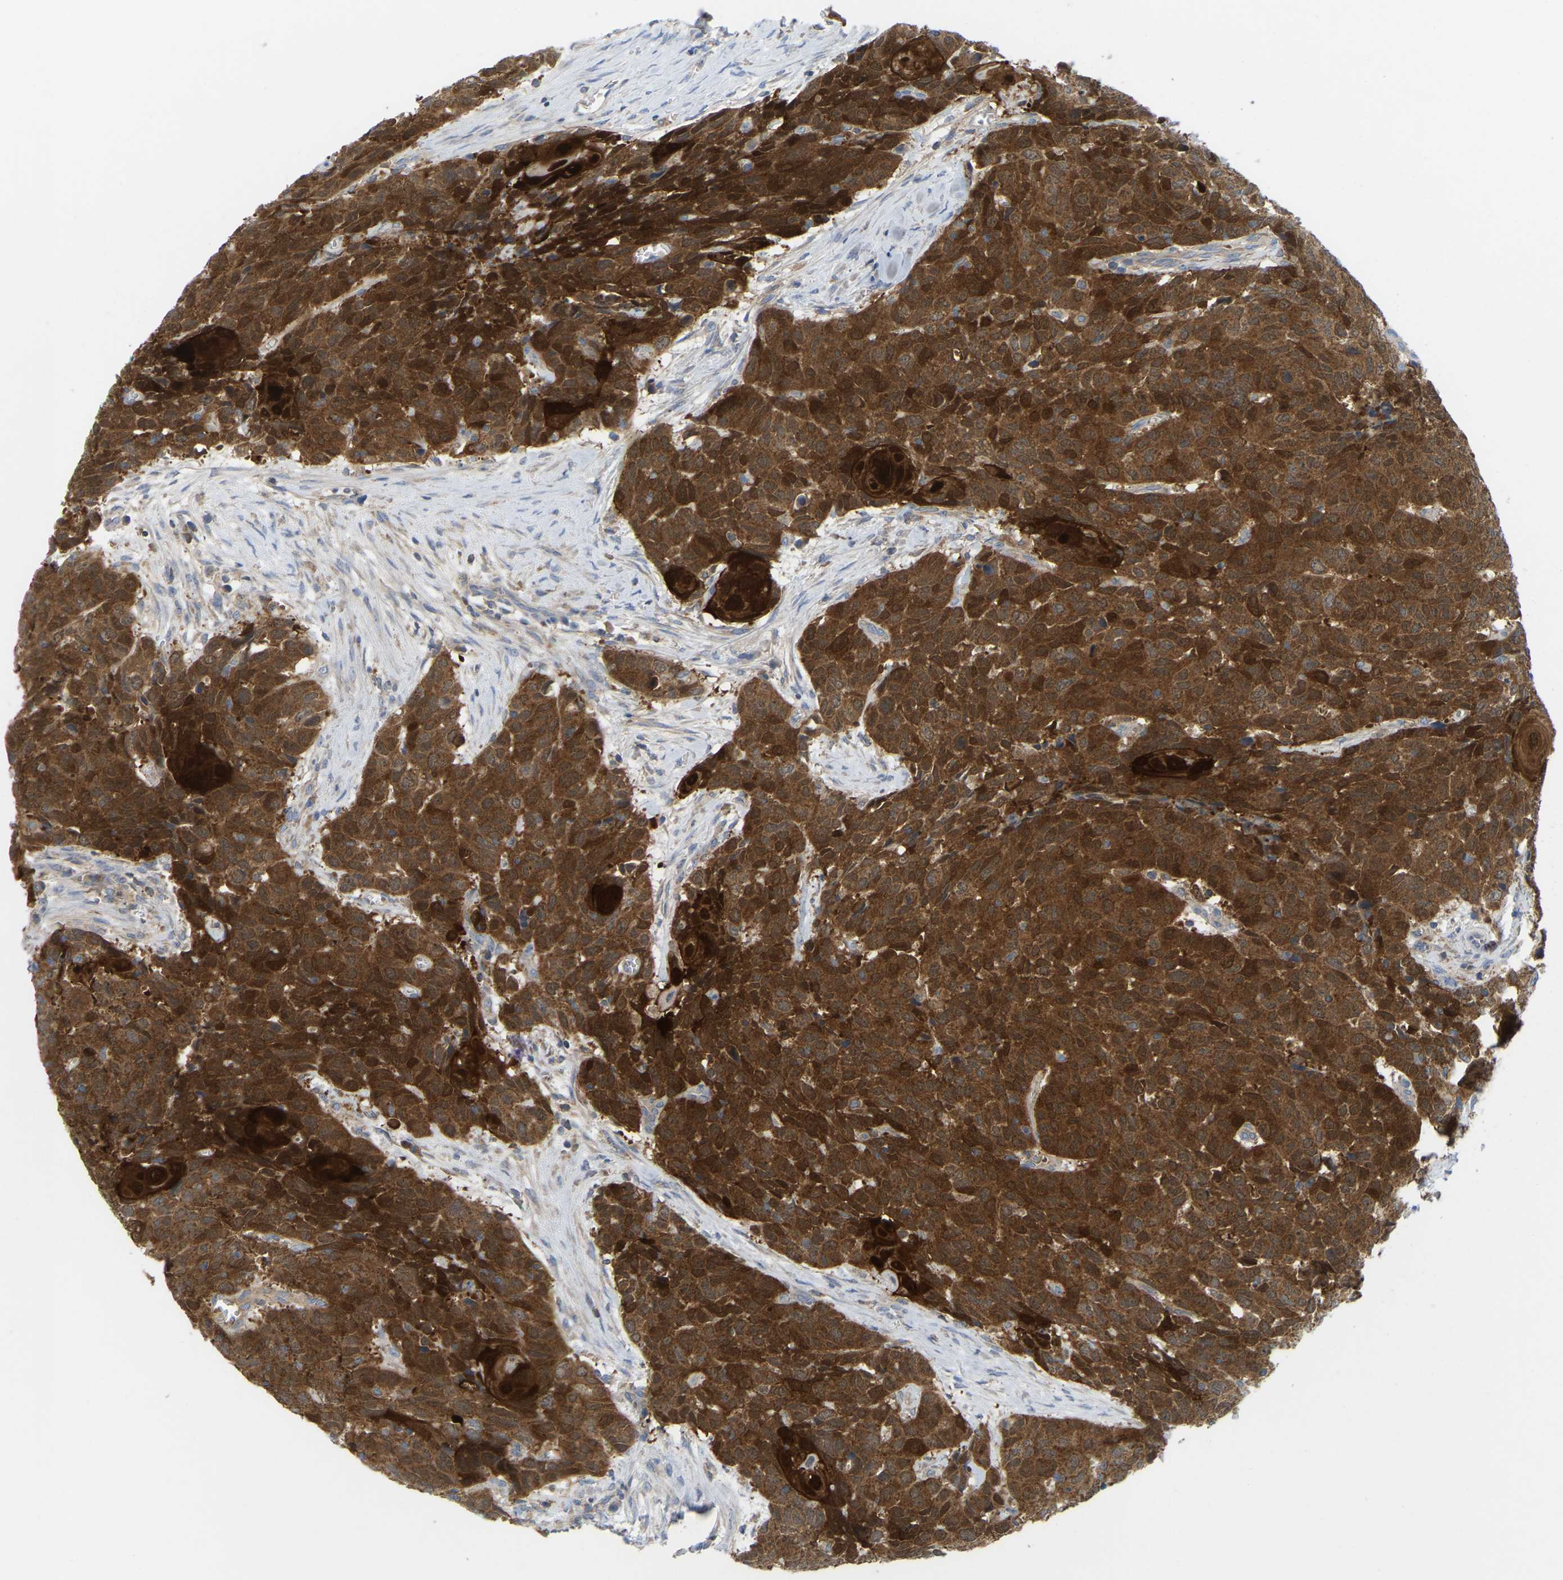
{"staining": {"intensity": "moderate", "quantity": ">75%", "location": "cytoplasmic/membranous"}, "tissue": "head and neck cancer", "cell_type": "Tumor cells", "image_type": "cancer", "snomed": [{"axis": "morphology", "description": "Squamous cell carcinoma, NOS"}, {"axis": "topography", "description": "Head-Neck"}], "caption": "Immunohistochemical staining of human head and neck cancer demonstrates medium levels of moderate cytoplasmic/membranous expression in about >75% of tumor cells.", "gene": "SERPINB5", "patient": {"sex": "male", "age": 66}}